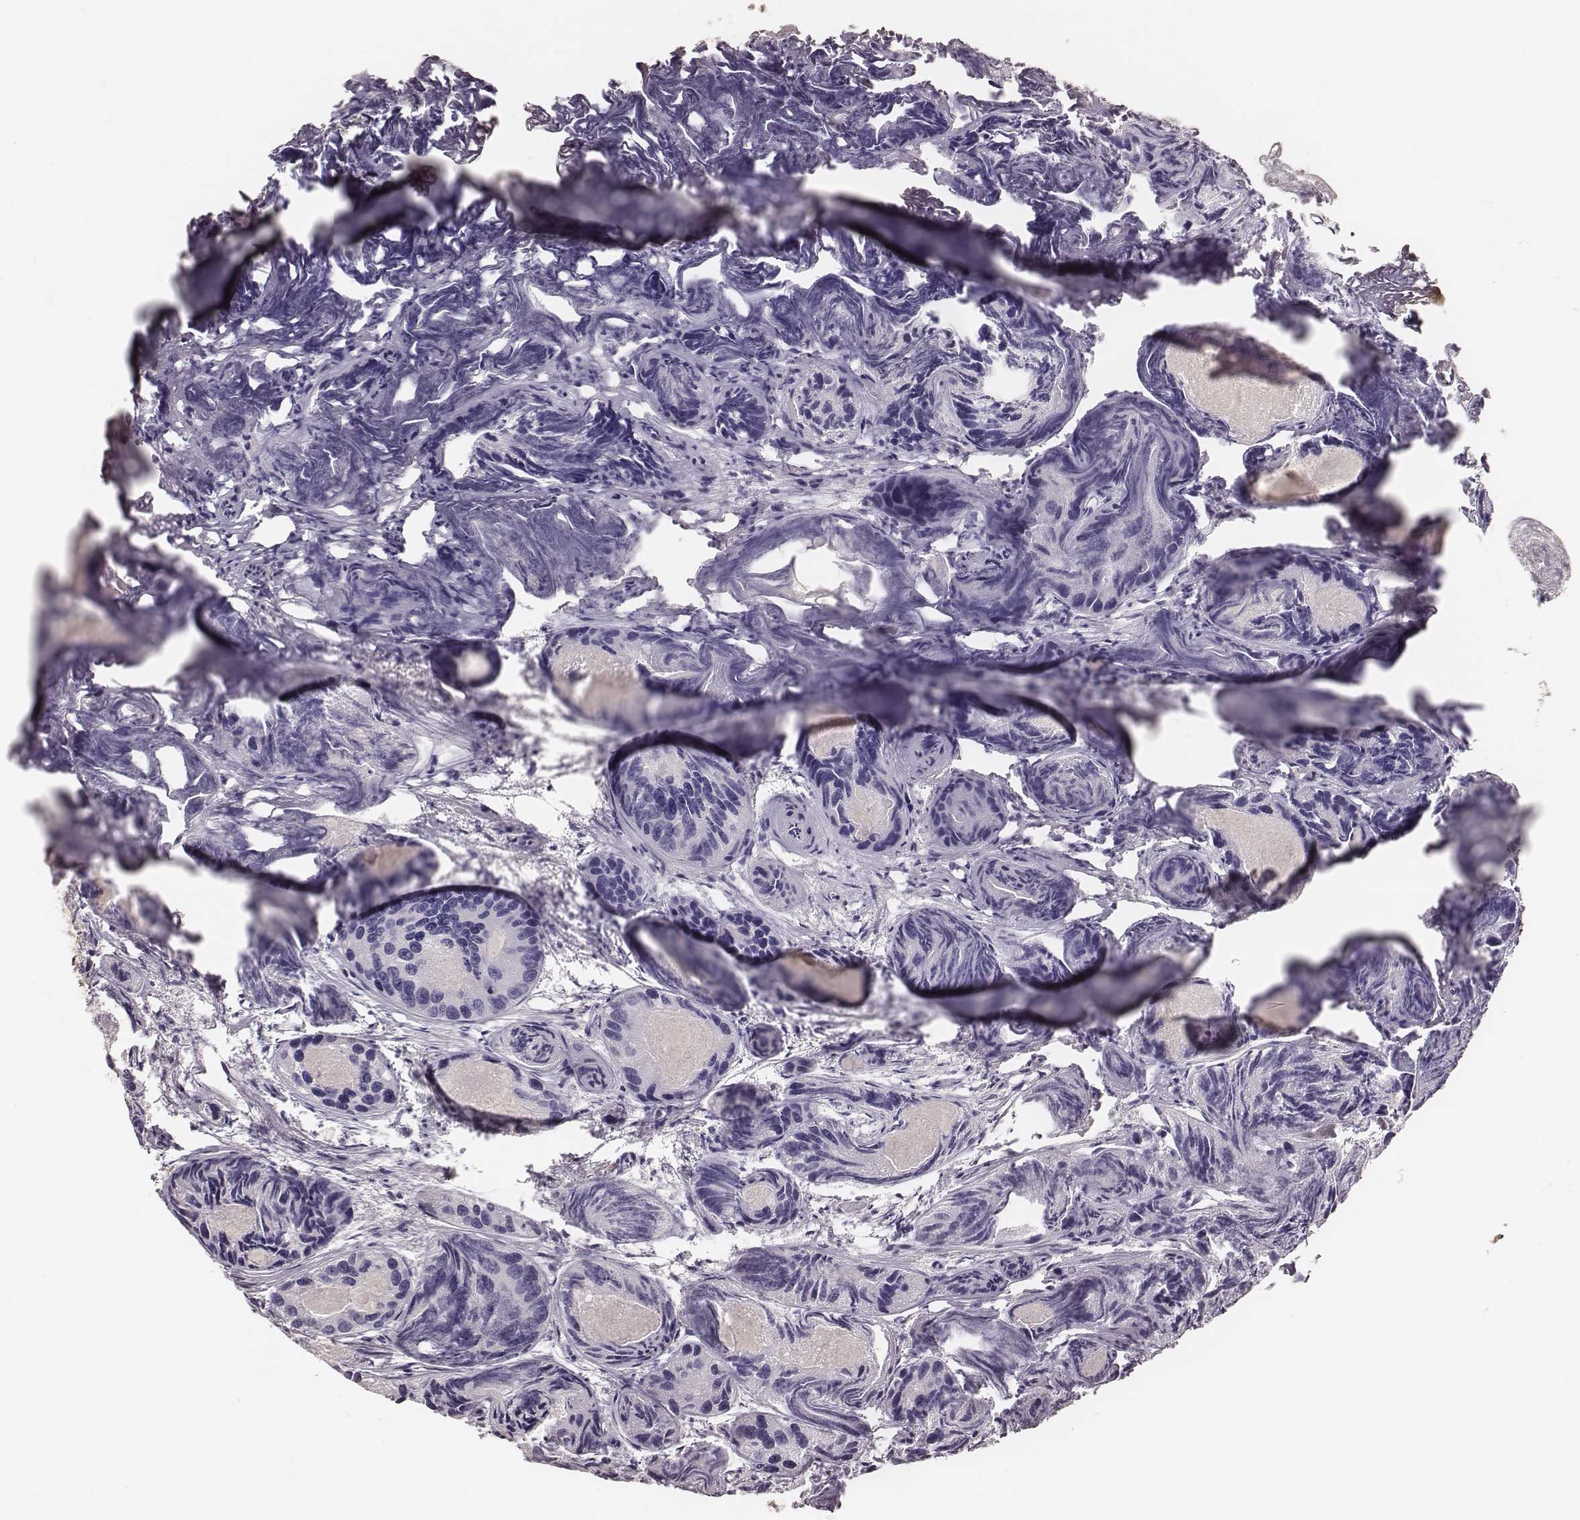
{"staining": {"intensity": "negative", "quantity": "none", "location": "none"}, "tissue": "prostate cancer", "cell_type": "Tumor cells", "image_type": "cancer", "snomed": [{"axis": "morphology", "description": "Adenocarcinoma, Medium grade"}, {"axis": "topography", "description": "Prostate"}], "caption": "There is no significant positivity in tumor cells of prostate medium-grade adenocarcinoma. (Stains: DAB (3,3'-diaminobenzidine) IHC with hematoxylin counter stain, Microscopy: brightfield microscopy at high magnification).", "gene": "CARS1", "patient": {"sex": "male", "age": 74}}